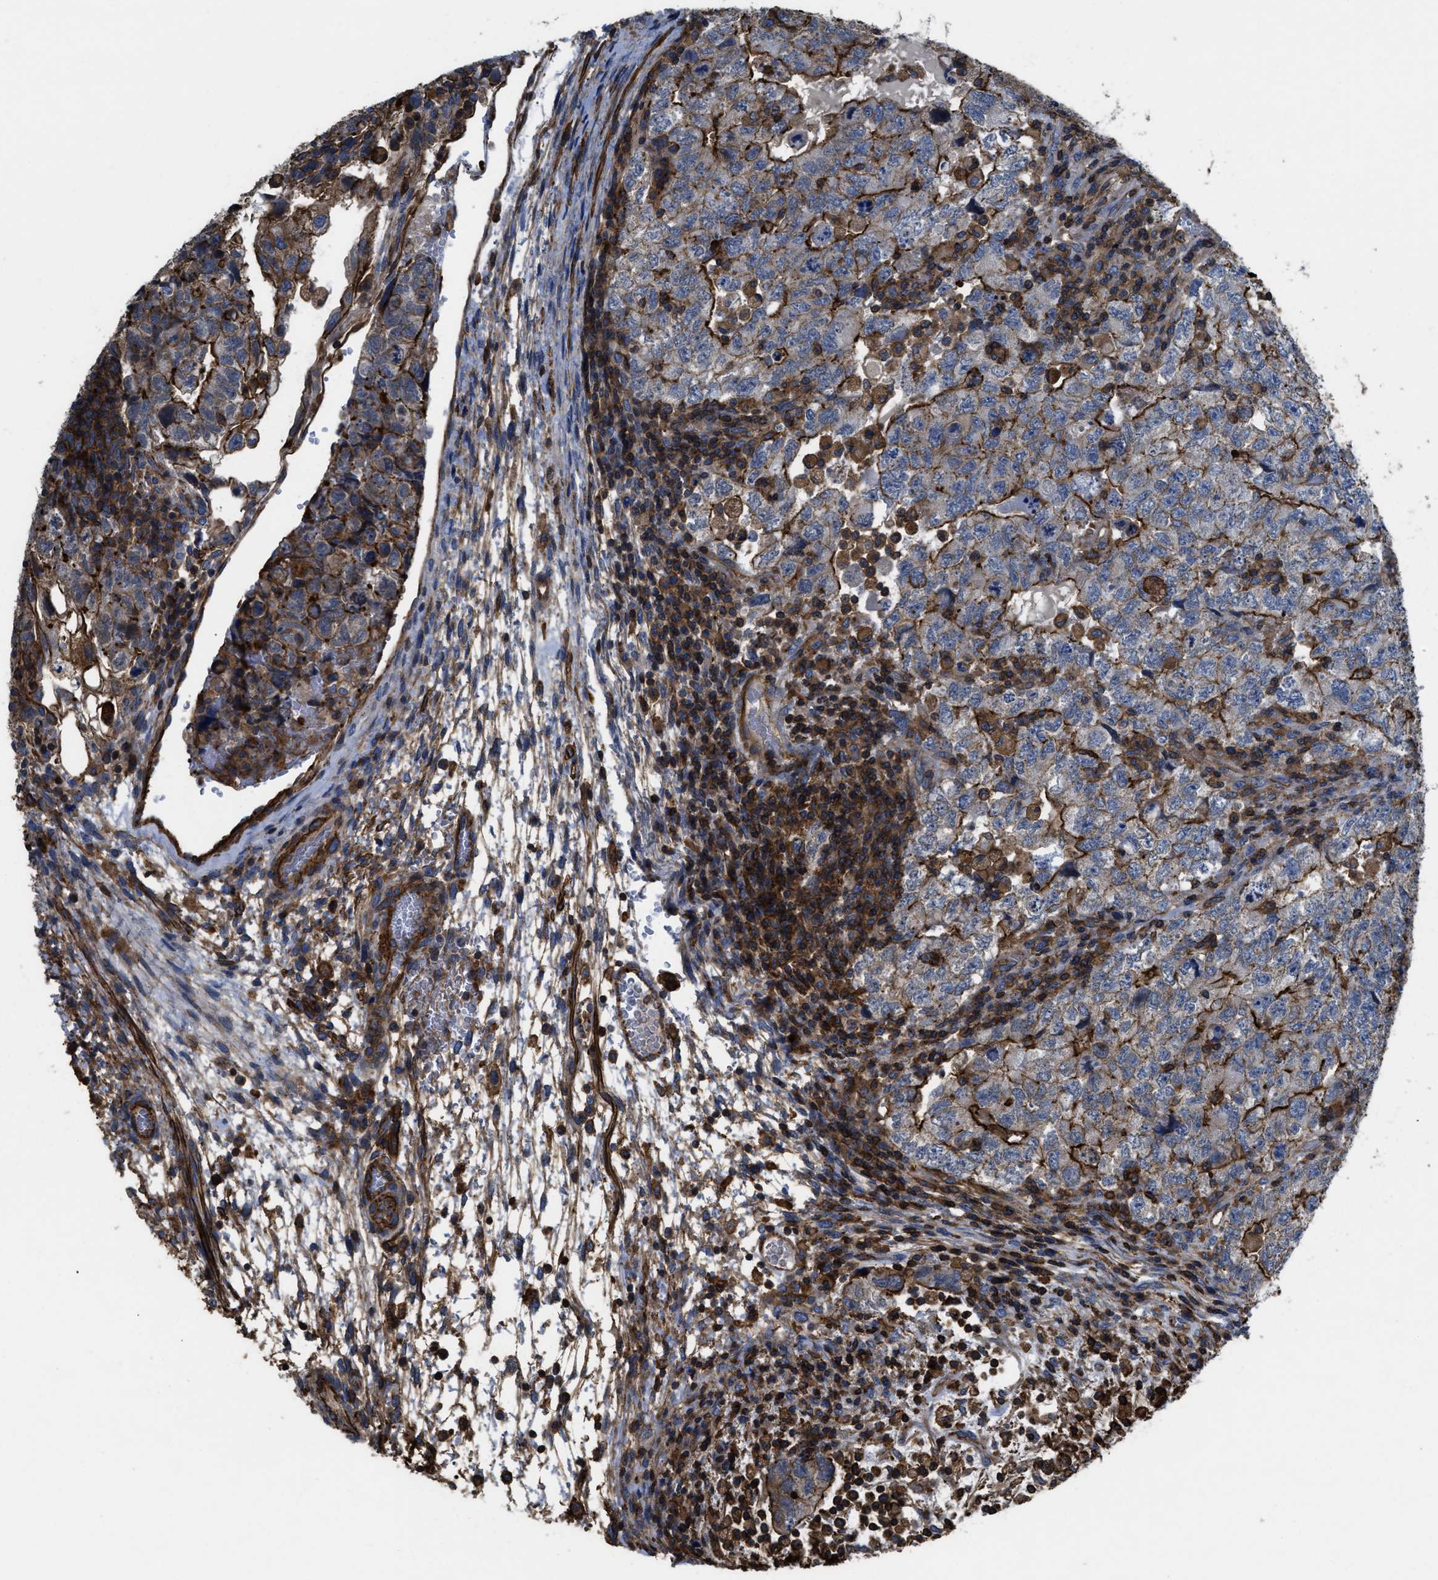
{"staining": {"intensity": "strong", "quantity": ">75%", "location": "cytoplasmic/membranous"}, "tissue": "testis cancer", "cell_type": "Tumor cells", "image_type": "cancer", "snomed": [{"axis": "morphology", "description": "Carcinoma, Embryonal, NOS"}, {"axis": "topography", "description": "Testis"}], "caption": "Immunohistochemical staining of testis embryonal carcinoma exhibits high levels of strong cytoplasmic/membranous protein staining in approximately >75% of tumor cells.", "gene": "SCUBE2", "patient": {"sex": "male", "age": 36}}